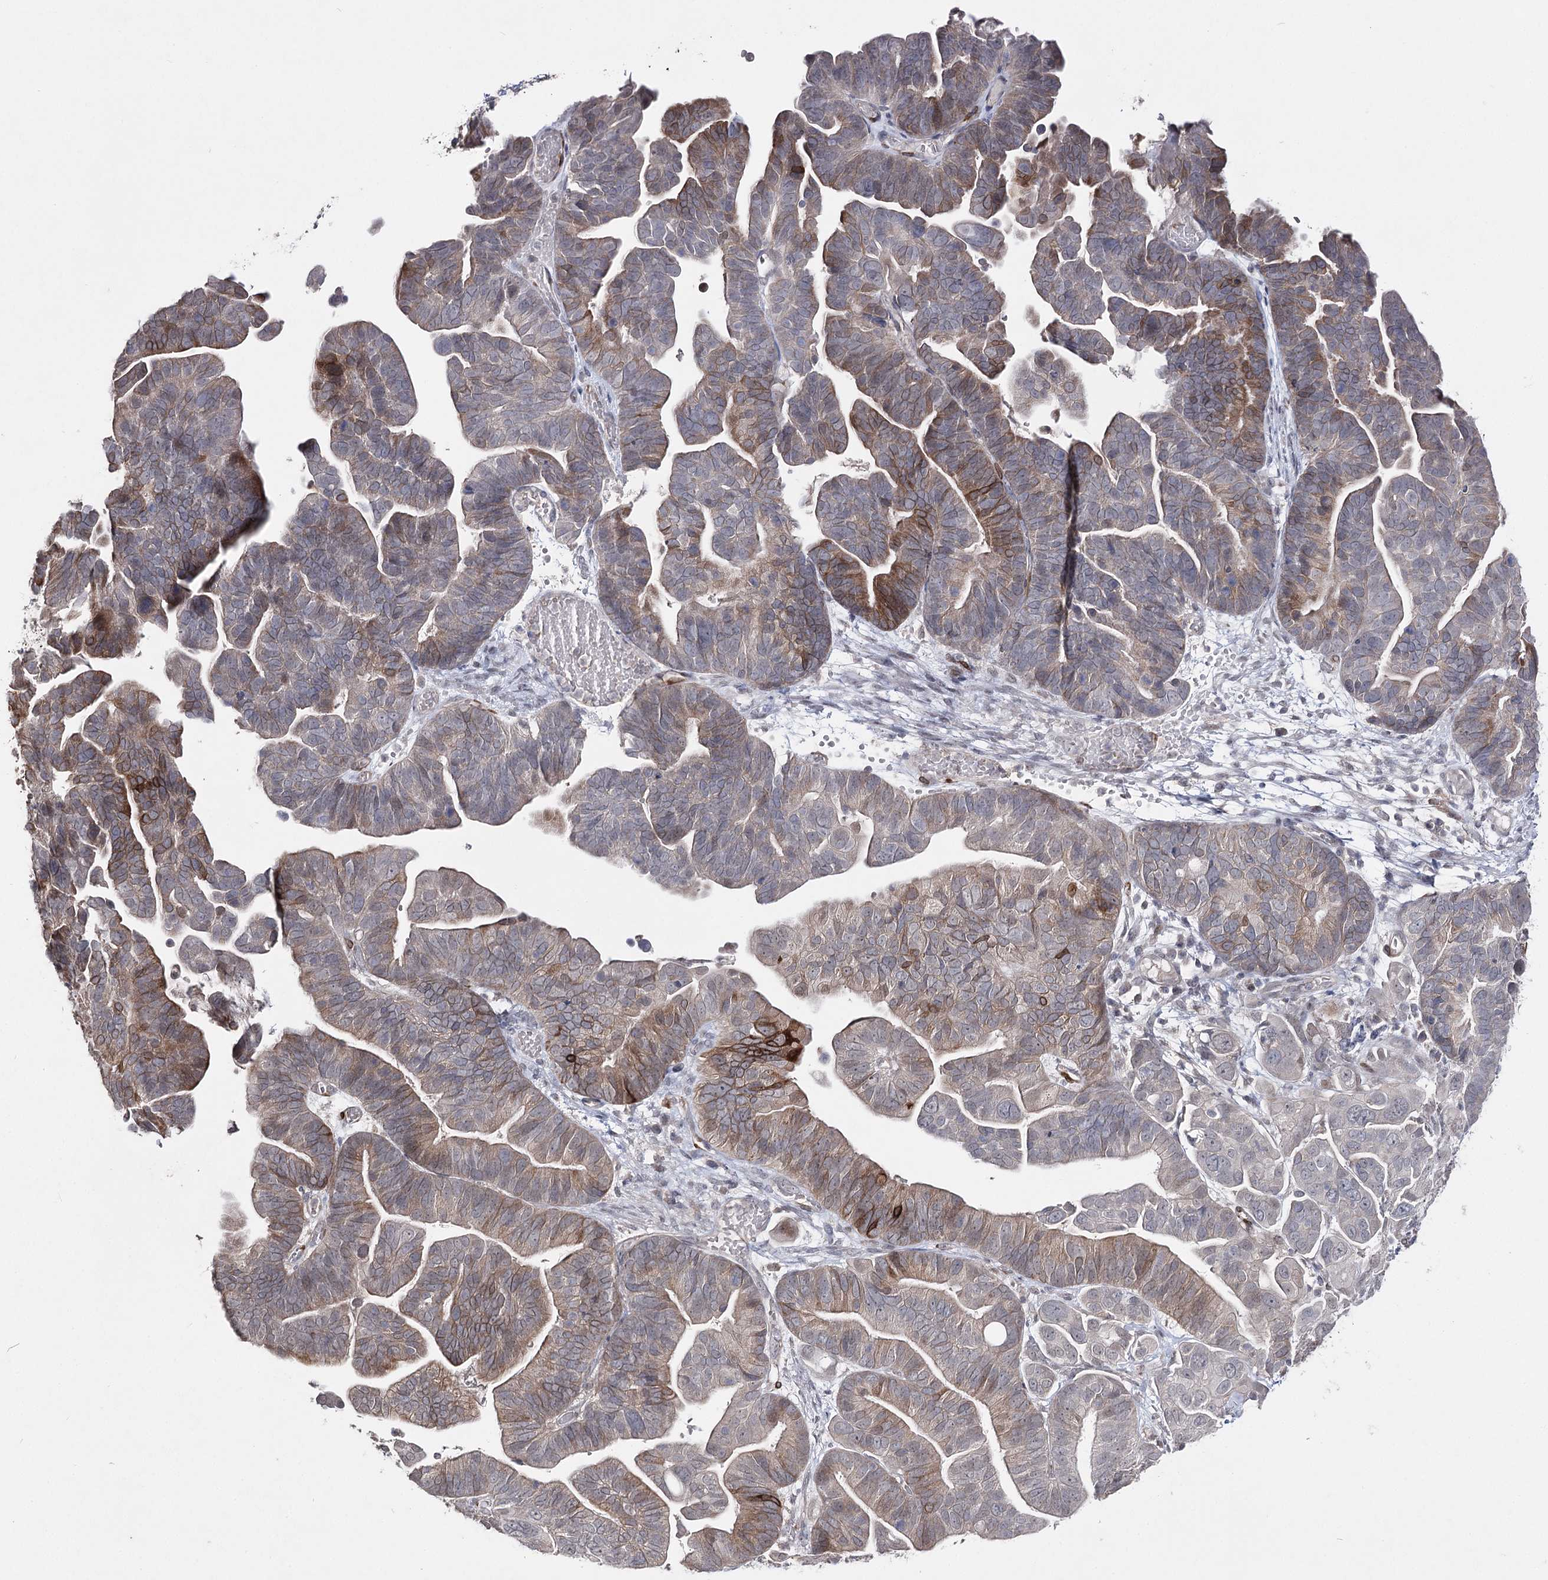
{"staining": {"intensity": "strong", "quantity": "<25%", "location": "cytoplasmic/membranous"}, "tissue": "ovarian cancer", "cell_type": "Tumor cells", "image_type": "cancer", "snomed": [{"axis": "morphology", "description": "Cystadenocarcinoma, serous, NOS"}, {"axis": "topography", "description": "Ovary"}], "caption": "A high-resolution image shows immunohistochemistry staining of ovarian cancer (serous cystadenocarcinoma), which shows strong cytoplasmic/membranous staining in about <25% of tumor cells.", "gene": "HSD11B2", "patient": {"sex": "female", "age": 56}}